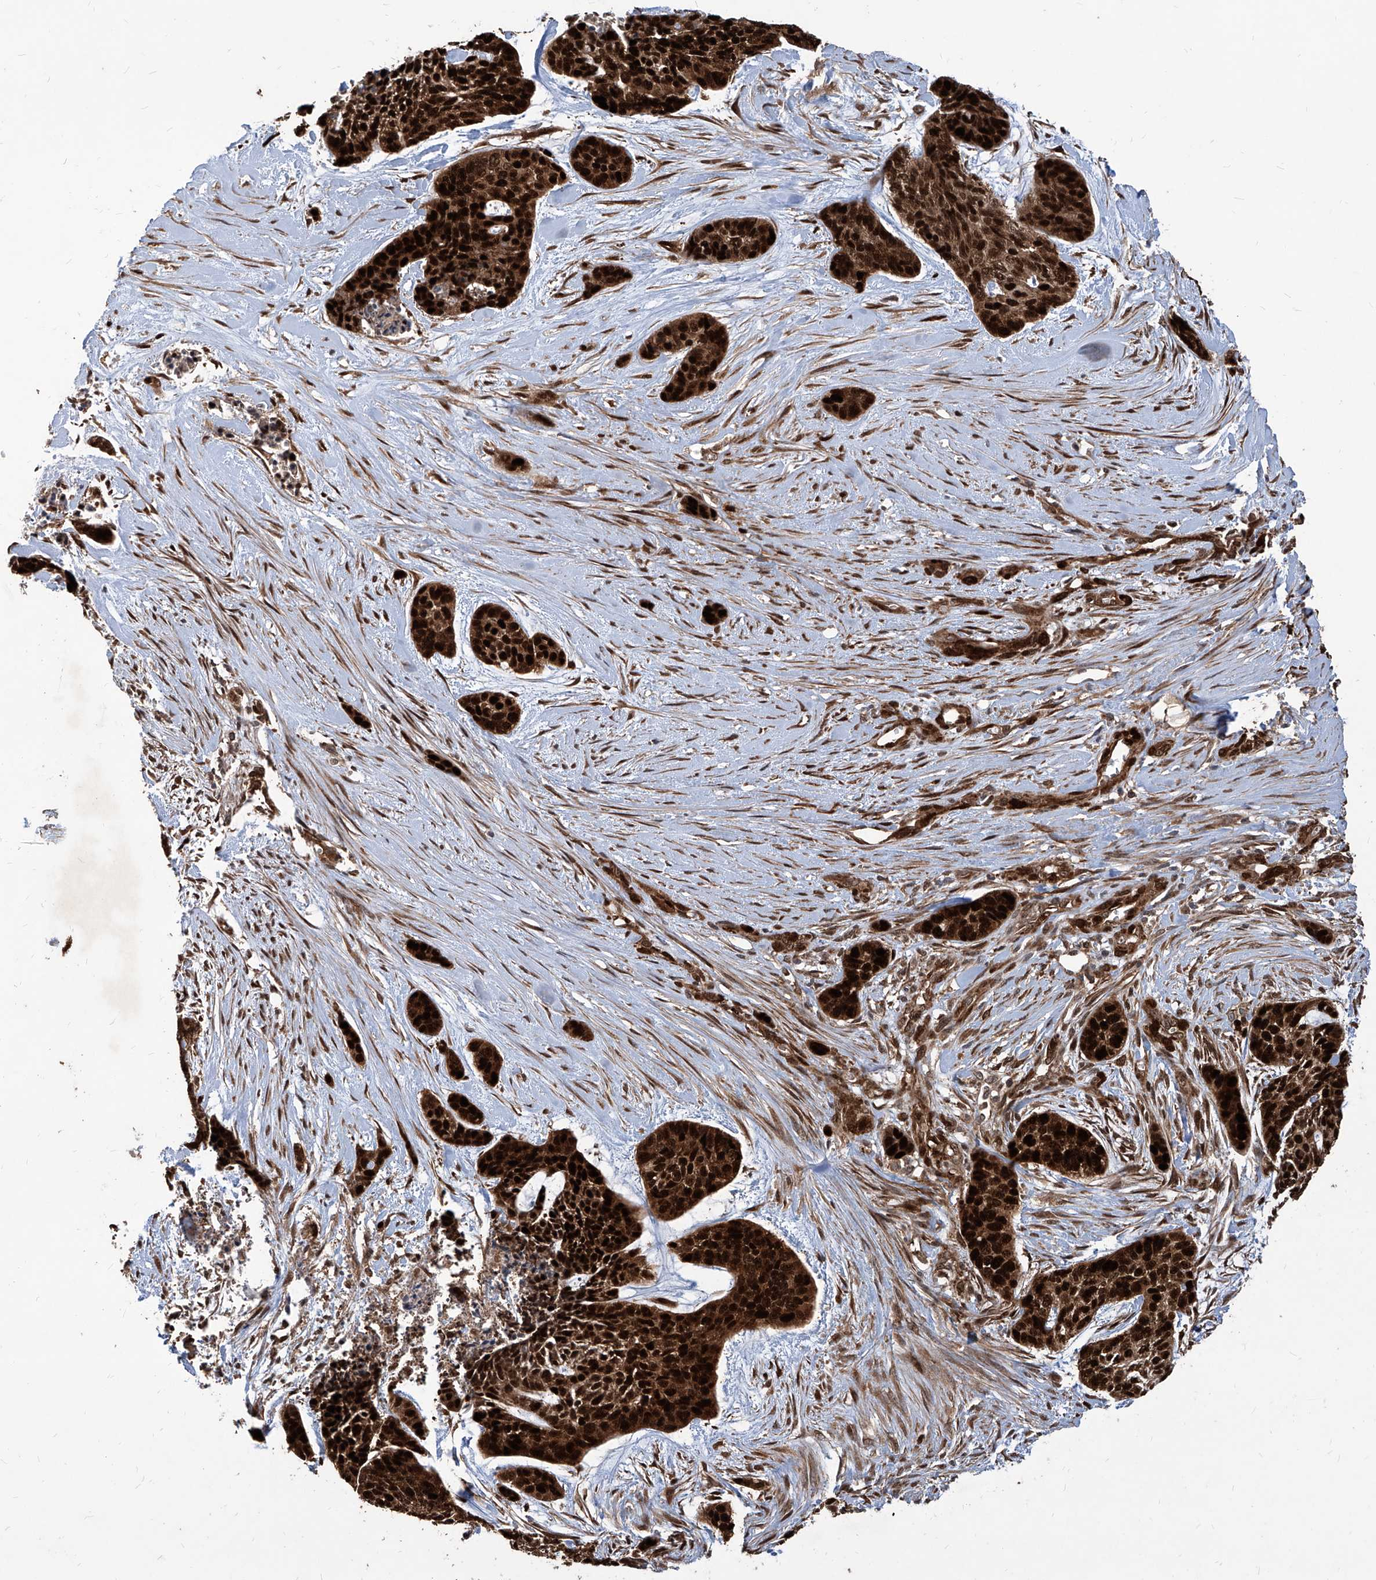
{"staining": {"intensity": "strong", "quantity": ">75%", "location": "nuclear"}, "tissue": "skin cancer", "cell_type": "Tumor cells", "image_type": "cancer", "snomed": [{"axis": "morphology", "description": "Basal cell carcinoma"}, {"axis": "topography", "description": "Skin"}], "caption": "Skin cancer (basal cell carcinoma) tissue reveals strong nuclear expression in approximately >75% of tumor cells", "gene": "MAGED2", "patient": {"sex": "female", "age": 64}}